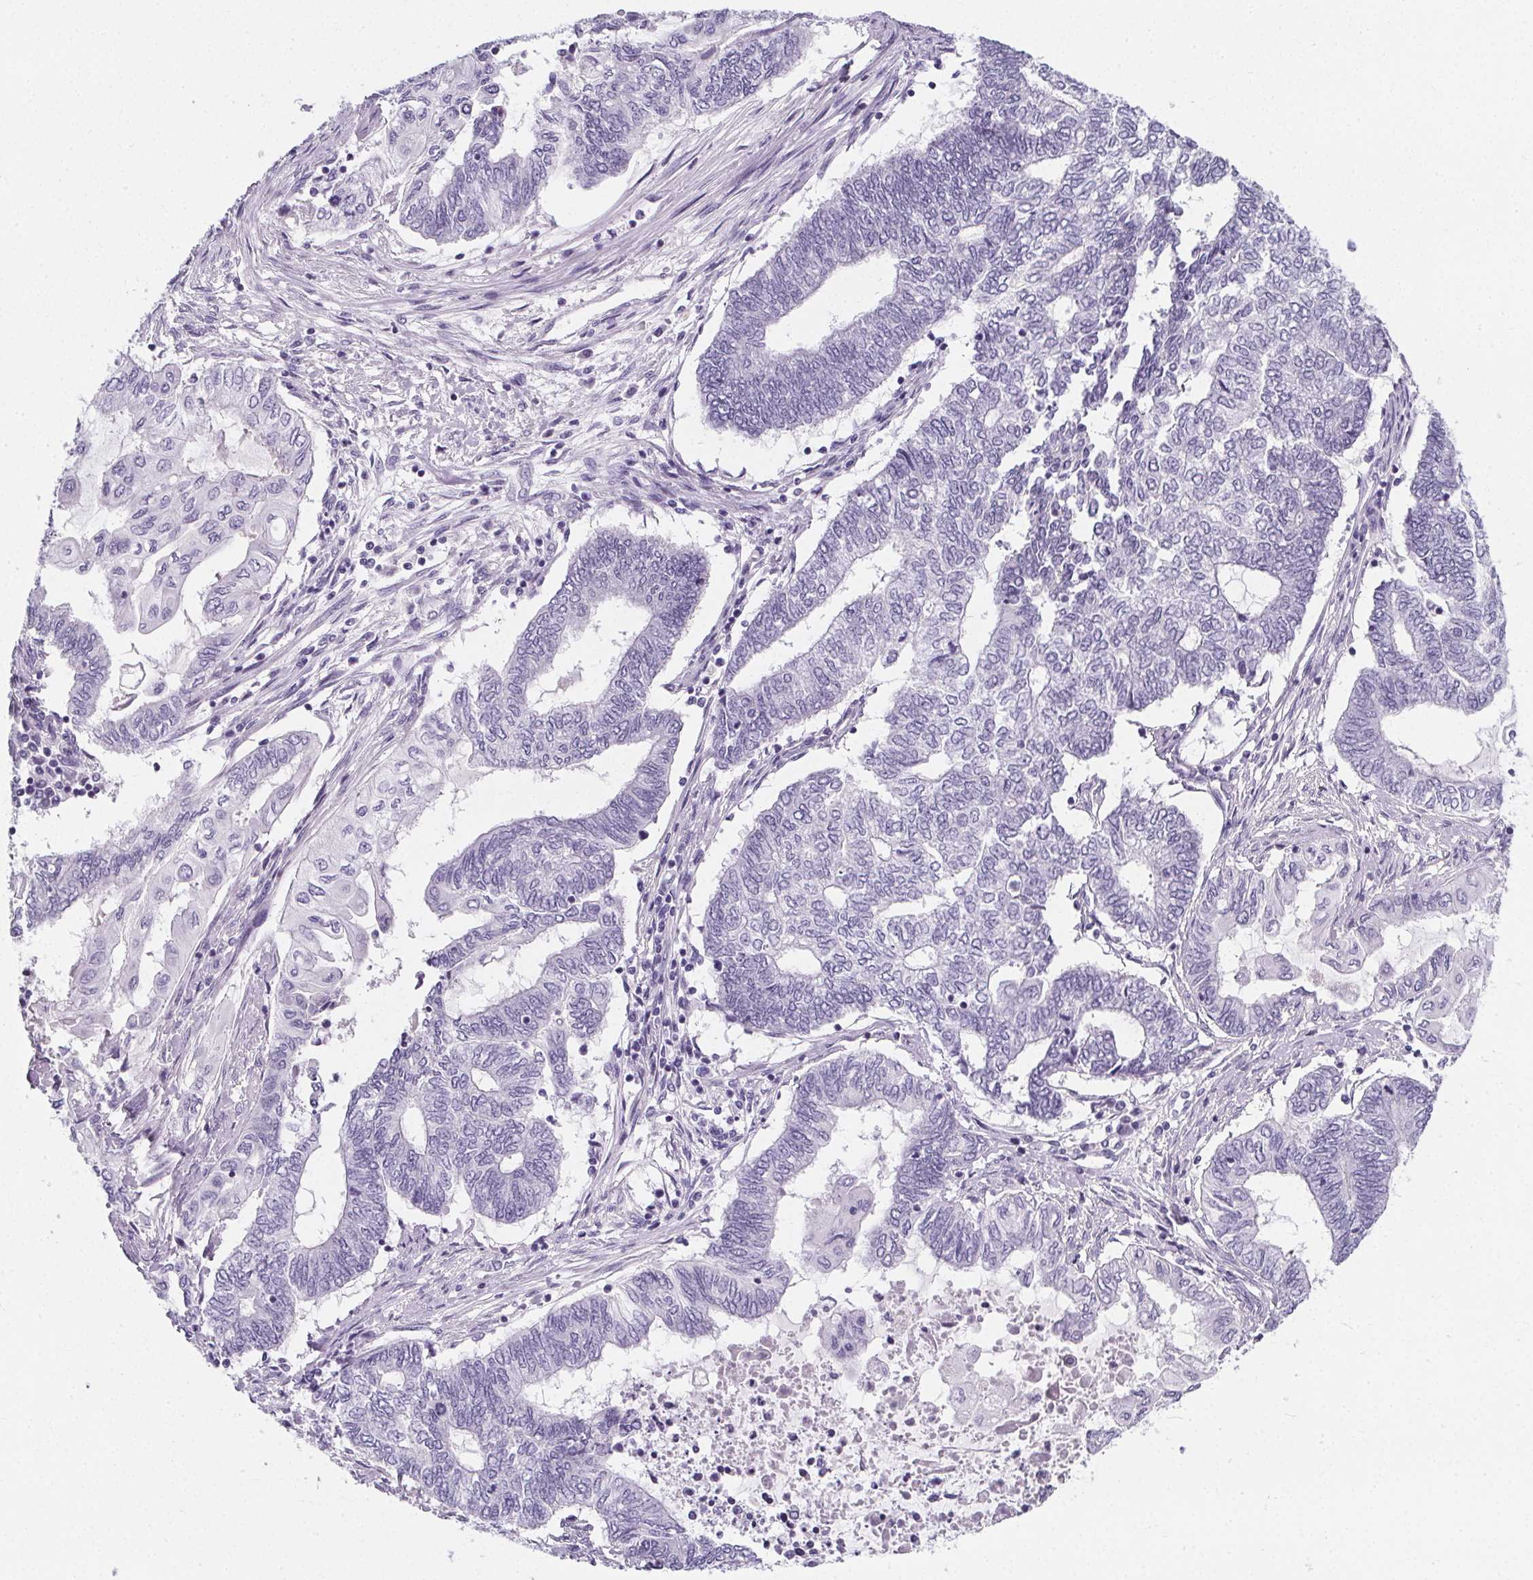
{"staining": {"intensity": "negative", "quantity": "none", "location": "none"}, "tissue": "endometrial cancer", "cell_type": "Tumor cells", "image_type": "cancer", "snomed": [{"axis": "morphology", "description": "Adenocarcinoma, NOS"}, {"axis": "topography", "description": "Uterus"}, {"axis": "topography", "description": "Endometrium"}], "caption": "High magnification brightfield microscopy of endometrial cancer (adenocarcinoma) stained with DAB (brown) and counterstained with hematoxylin (blue): tumor cells show no significant positivity.", "gene": "ADRB1", "patient": {"sex": "female", "age": 70}}